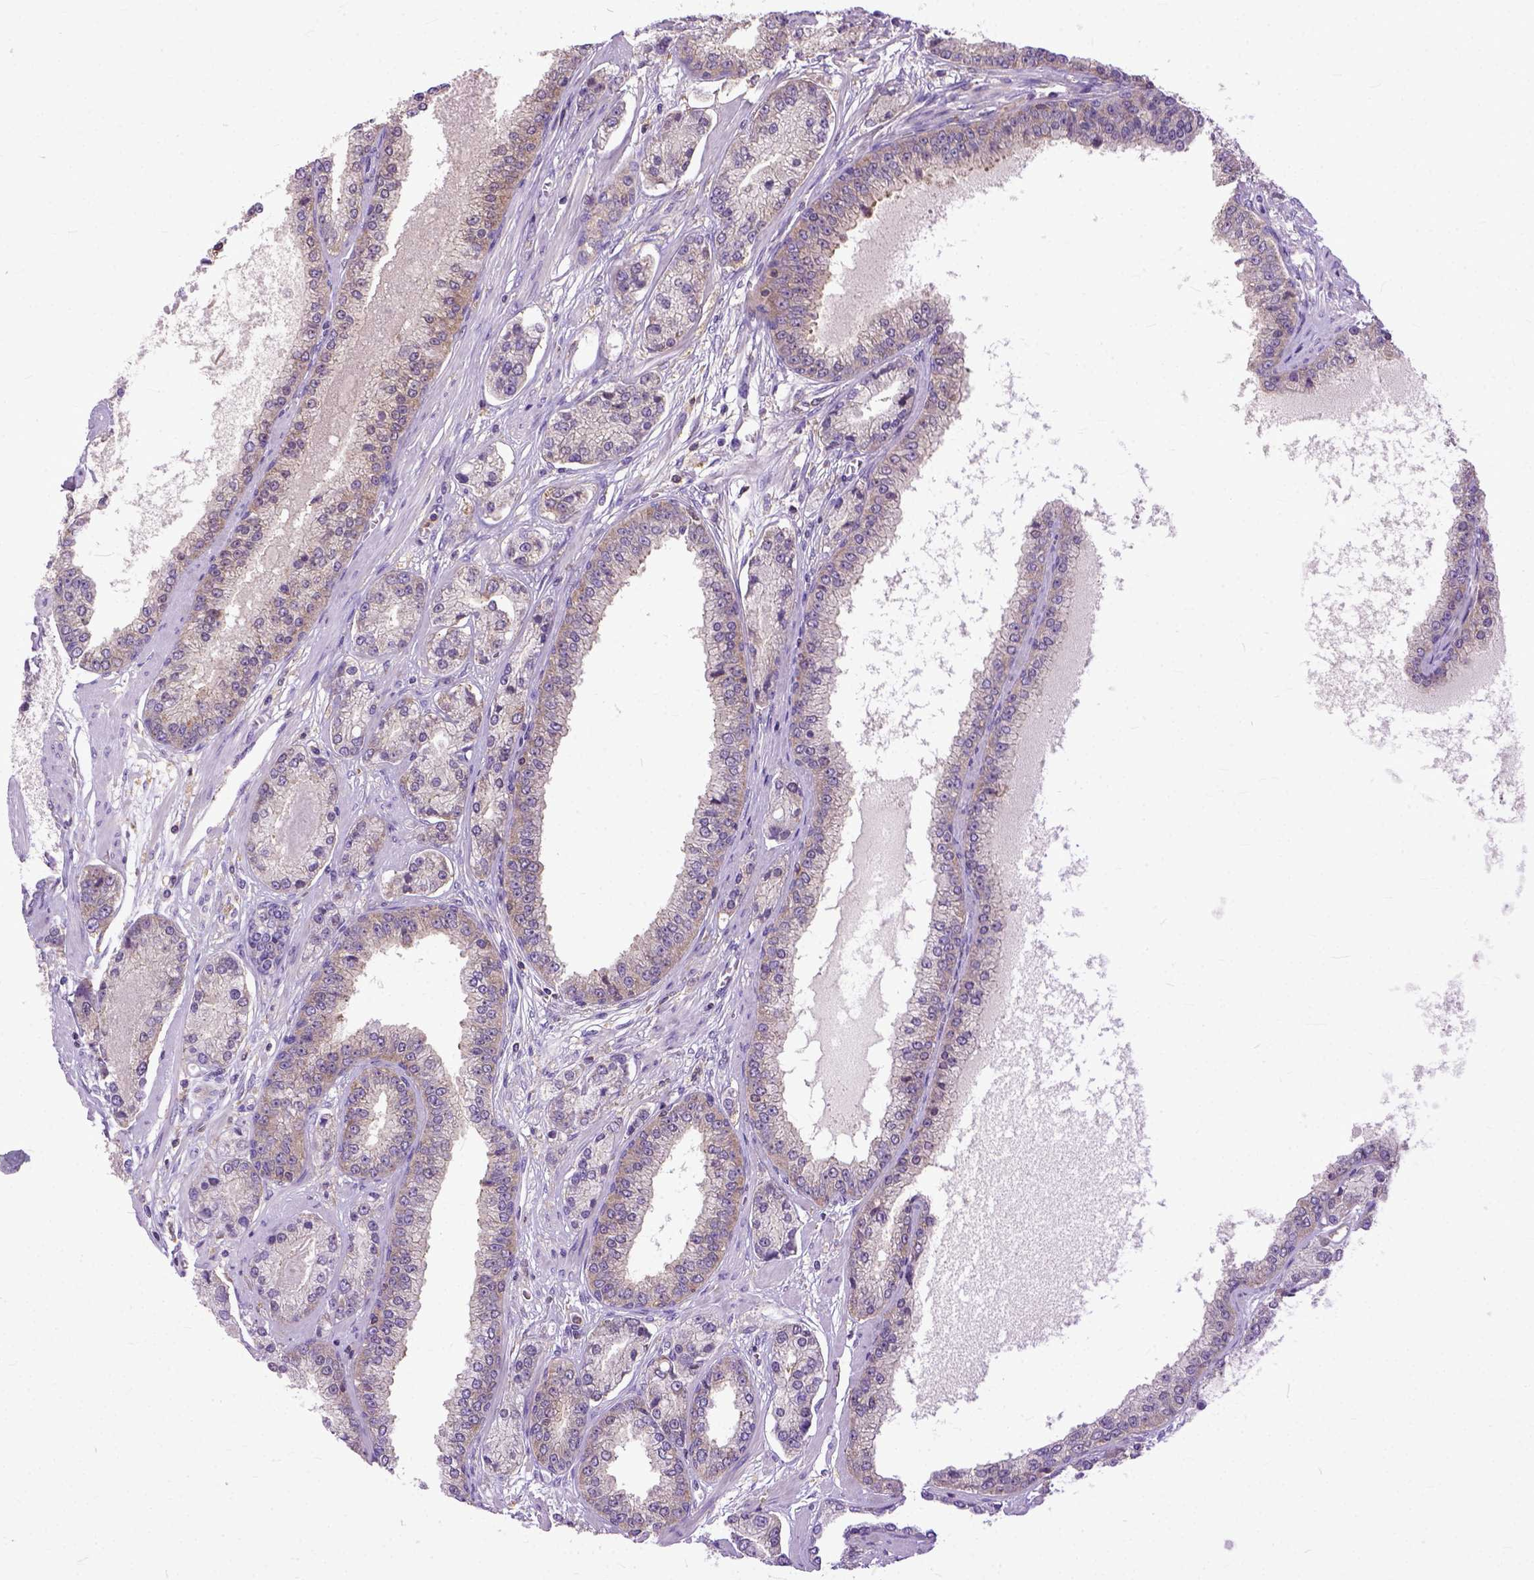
{"staining": {"intensity": "weak", "quantity": "<25%", "location": "cytoplasmic/membranous"}, "tissue": "prostate cancer", "cell_type": "Tumor cells", "image_type": "cancer", "snomed": [{"axis": "morphology", "description": "Adenocarcinoma, NOS"}, {"axis": "topography", "description": "Prostate"}], "caption": "High power microscopy histopathology image of an IHC micrograph of prostate adenocarcinoma, revealing no significant expression in tumor cells. (DAB (3,3'-diaminobenzidine) IHC visualized using brightfield microscopy, high magnification).", "gene": "NAMPT", "patient": {"sex": "male", "age": 64}}